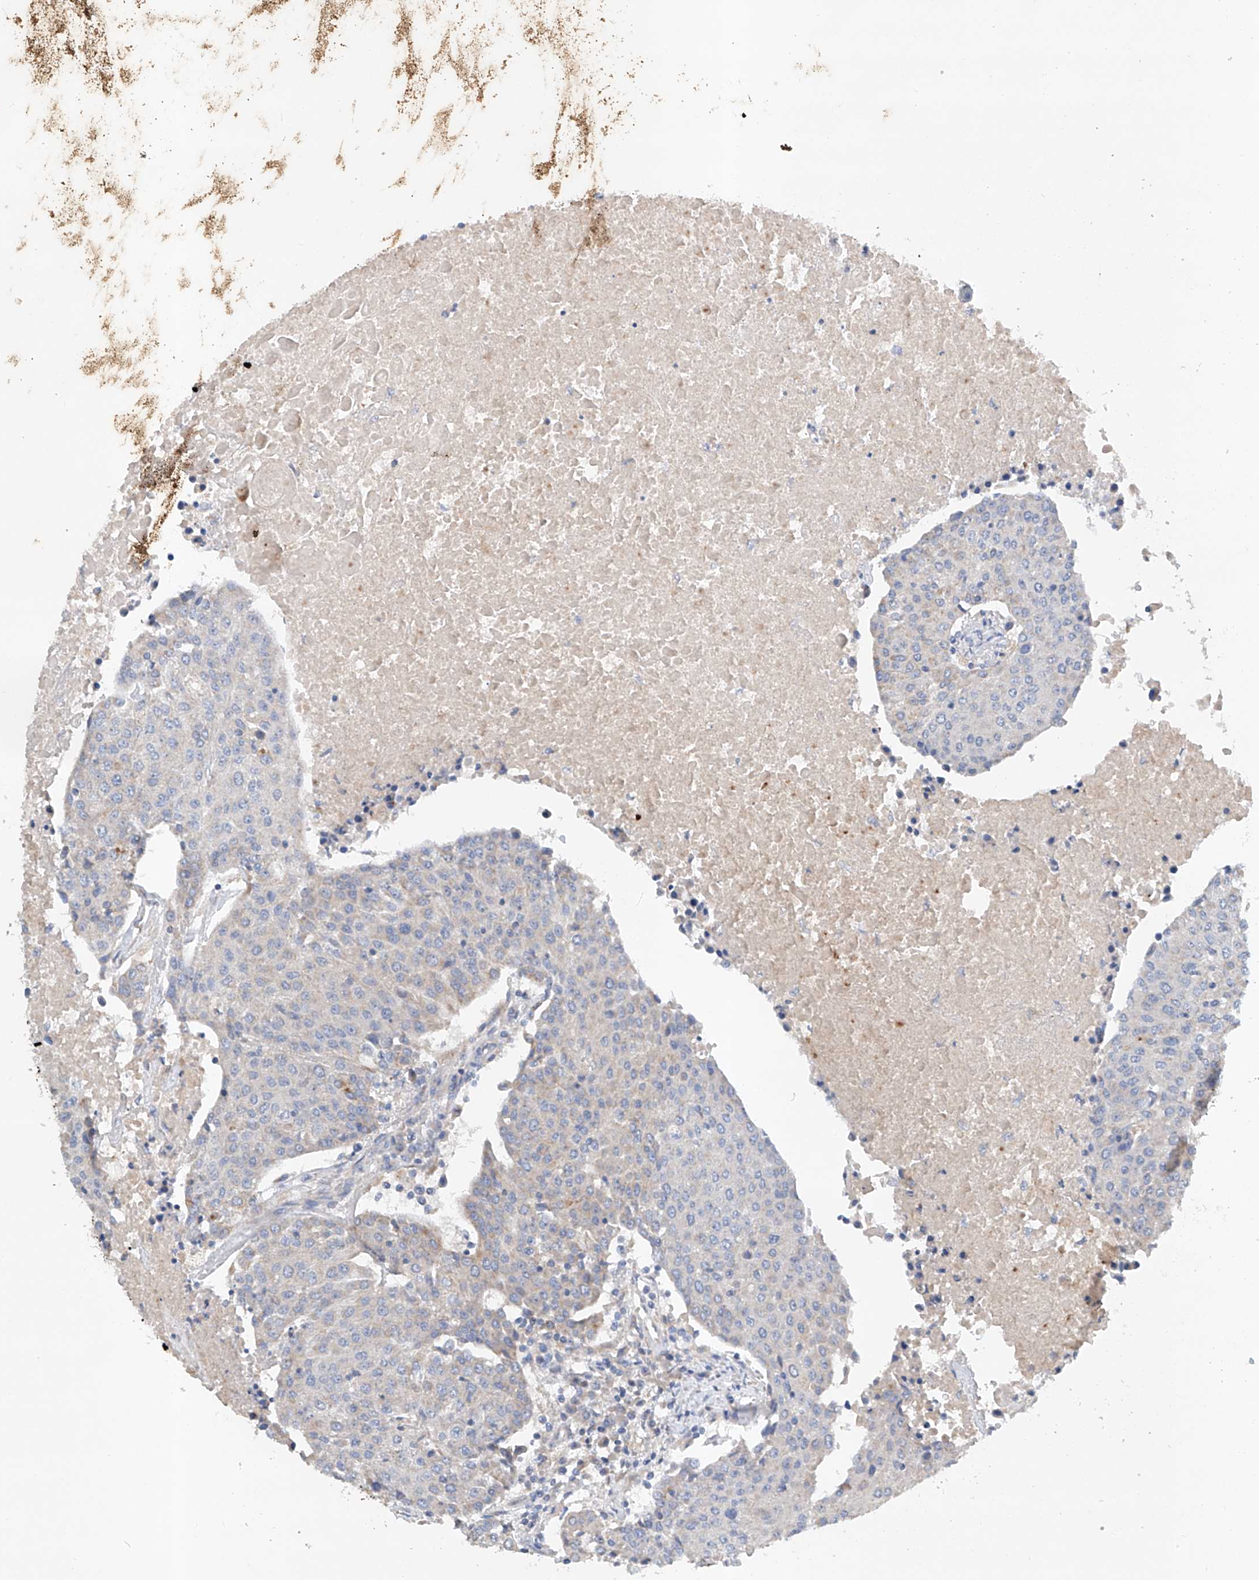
{"staining": {"intensity": "negative", "quantity": "none", "location": "none"}, "tissue": "urothelial cancer", "cell_type": "Tumor cells", "image_type": "cancer", "snomed": [{"axis": "morphology", "description": "Urothelial carcinoma, High grade"}, {"axis": "topography", "description": "Urinary bladder"}], "caption": "Tumor cells are negative for brown protein staining in high-grade urothelial carcinoma.", "gene": "GPC4", "patient": {"sex": "female", "age": 85}}